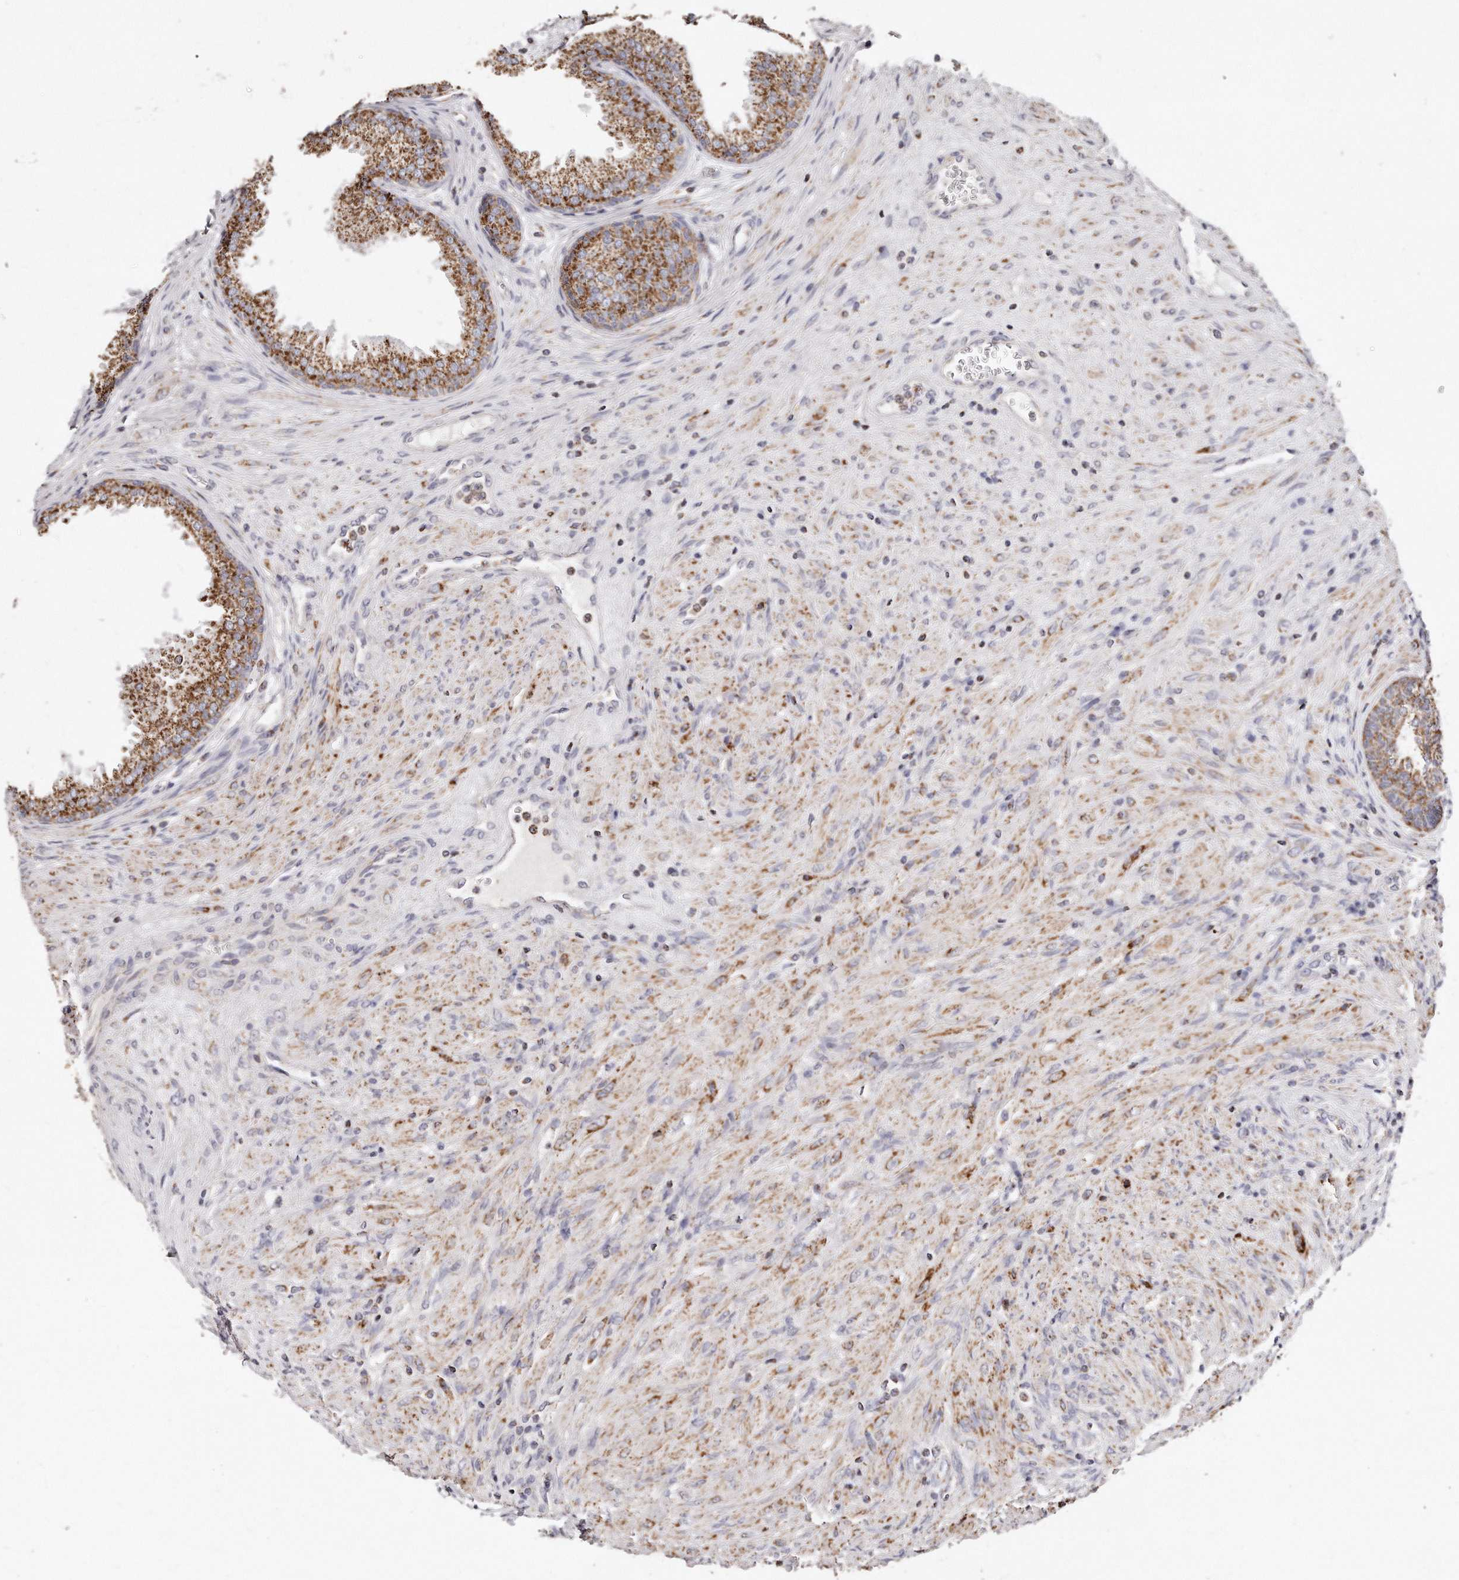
{"staining": {"intensity": "strong", "quantity": ">75%", "location": "cytoplasmic/membranous"}, "tissue": "prostate", "cell_type": "Glandular cells", "image_type": "normal", "snomed": [{"axis": "morphology", "description": "Normal tissue, NOS"}, {"axis": "topography", "description": "Prostate"}], "caption": "High-power microscopy captured an IHC photomicrograph of normal prostate, revealing strong cytoplasmic/membranous staining in about >75% of glandular cells. Immunohistochemistry stains the protein of interest in brown and the nuclei are stained blue.", "gene": "RTKN", "patient": {"sex": "male", "age": 76}}